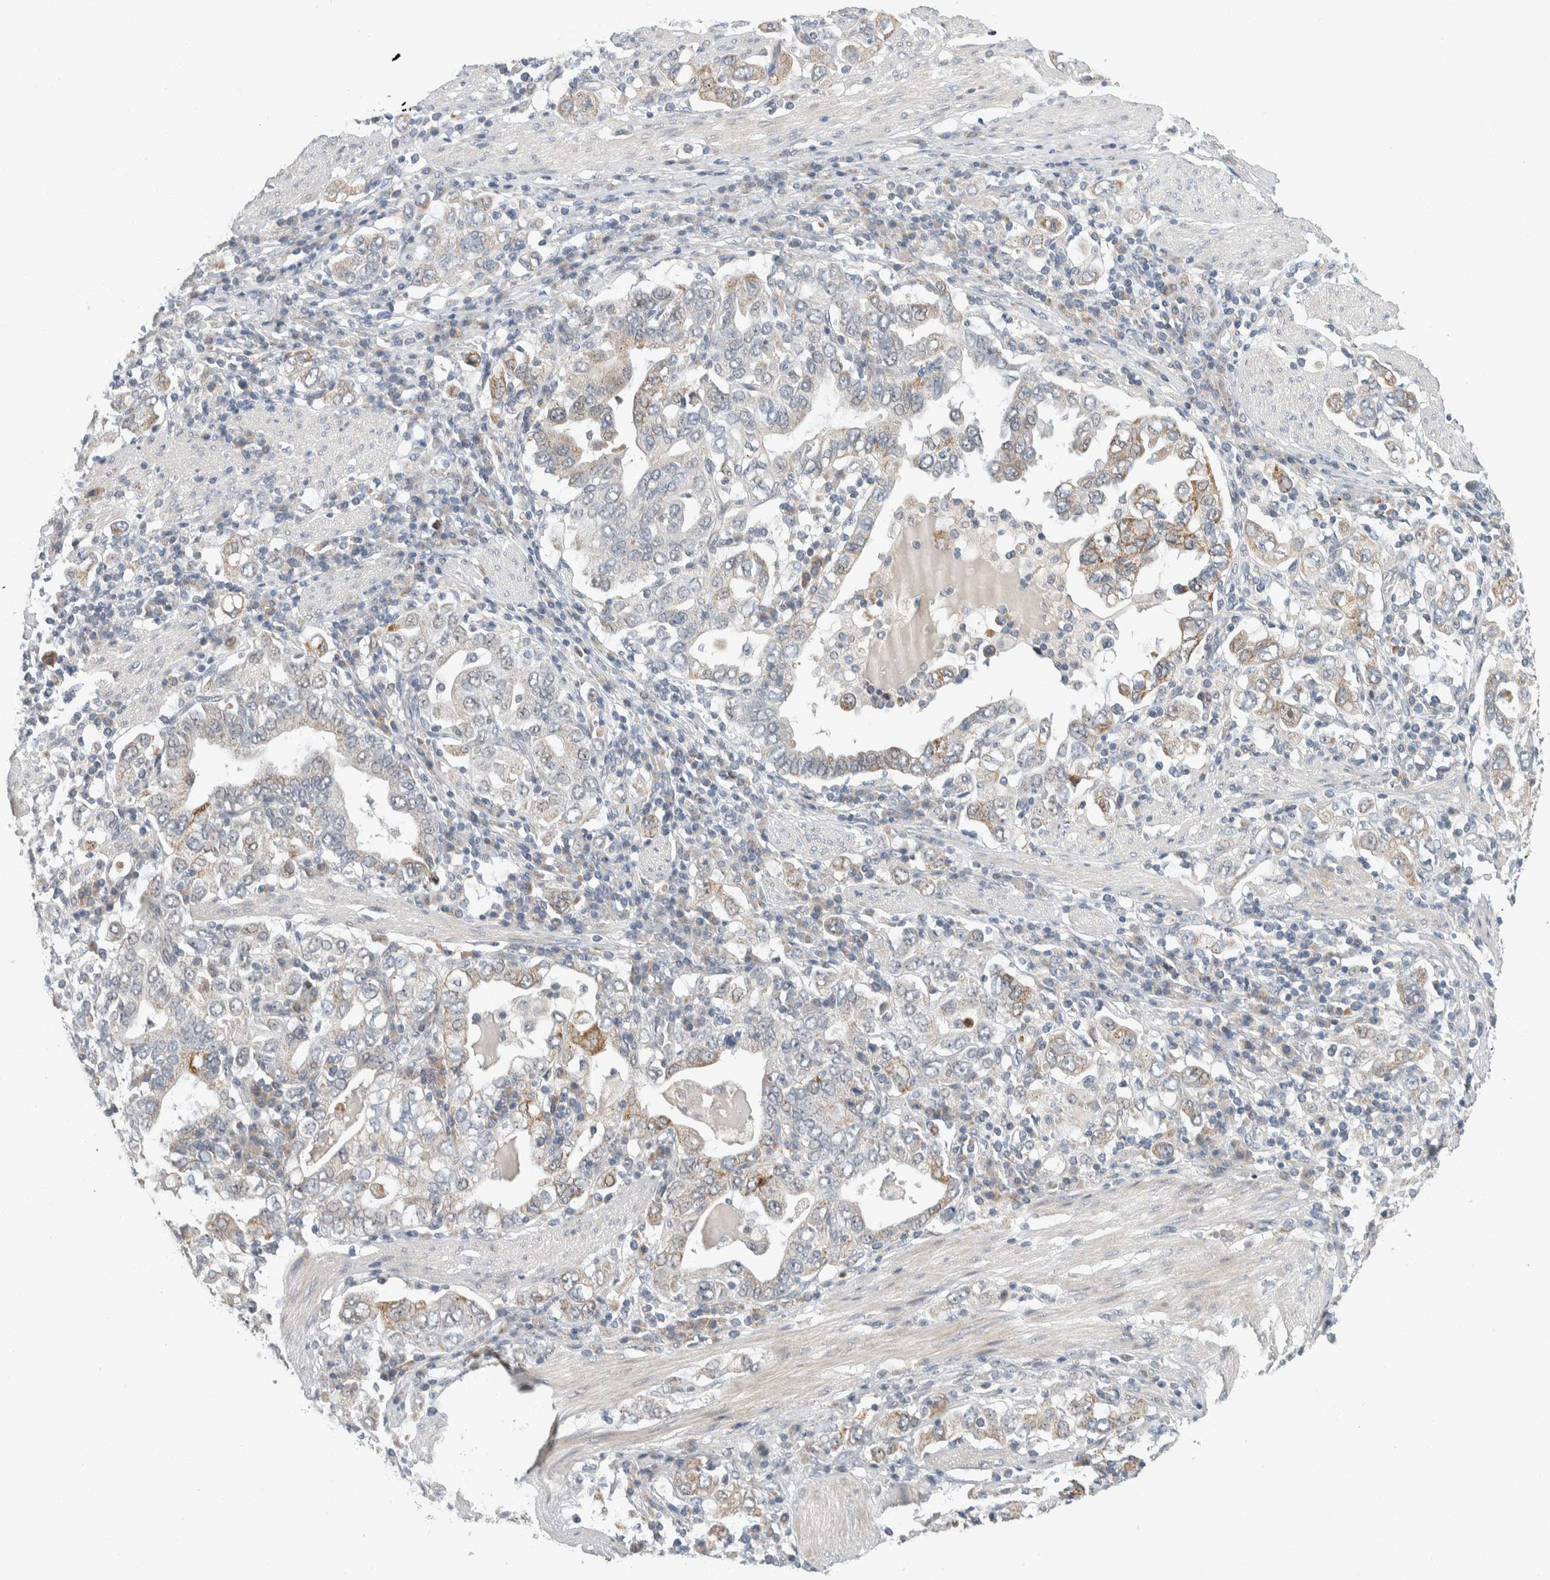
{"staining": {"intensity": "weak", "quantity": "25%-75%", "location": "cytoplasmic/membranous"}, "tissue": "stomach cancer", "cell_type": "Tumor cells", "image_type": "cancer", "snomed": [{"axis": "morphology", "description": "Adenocarcinoma, NOS"}, {"axis": "topography", "description": "Stomach, upper"}], "caption": "Protein staining shows weak cytoplasmic/membranous expression in about 25%-75% of tumor cells in stomach adenocarcinoma.", "gene": "SHPK", "patient": {"sex": "male", "age": 62}}